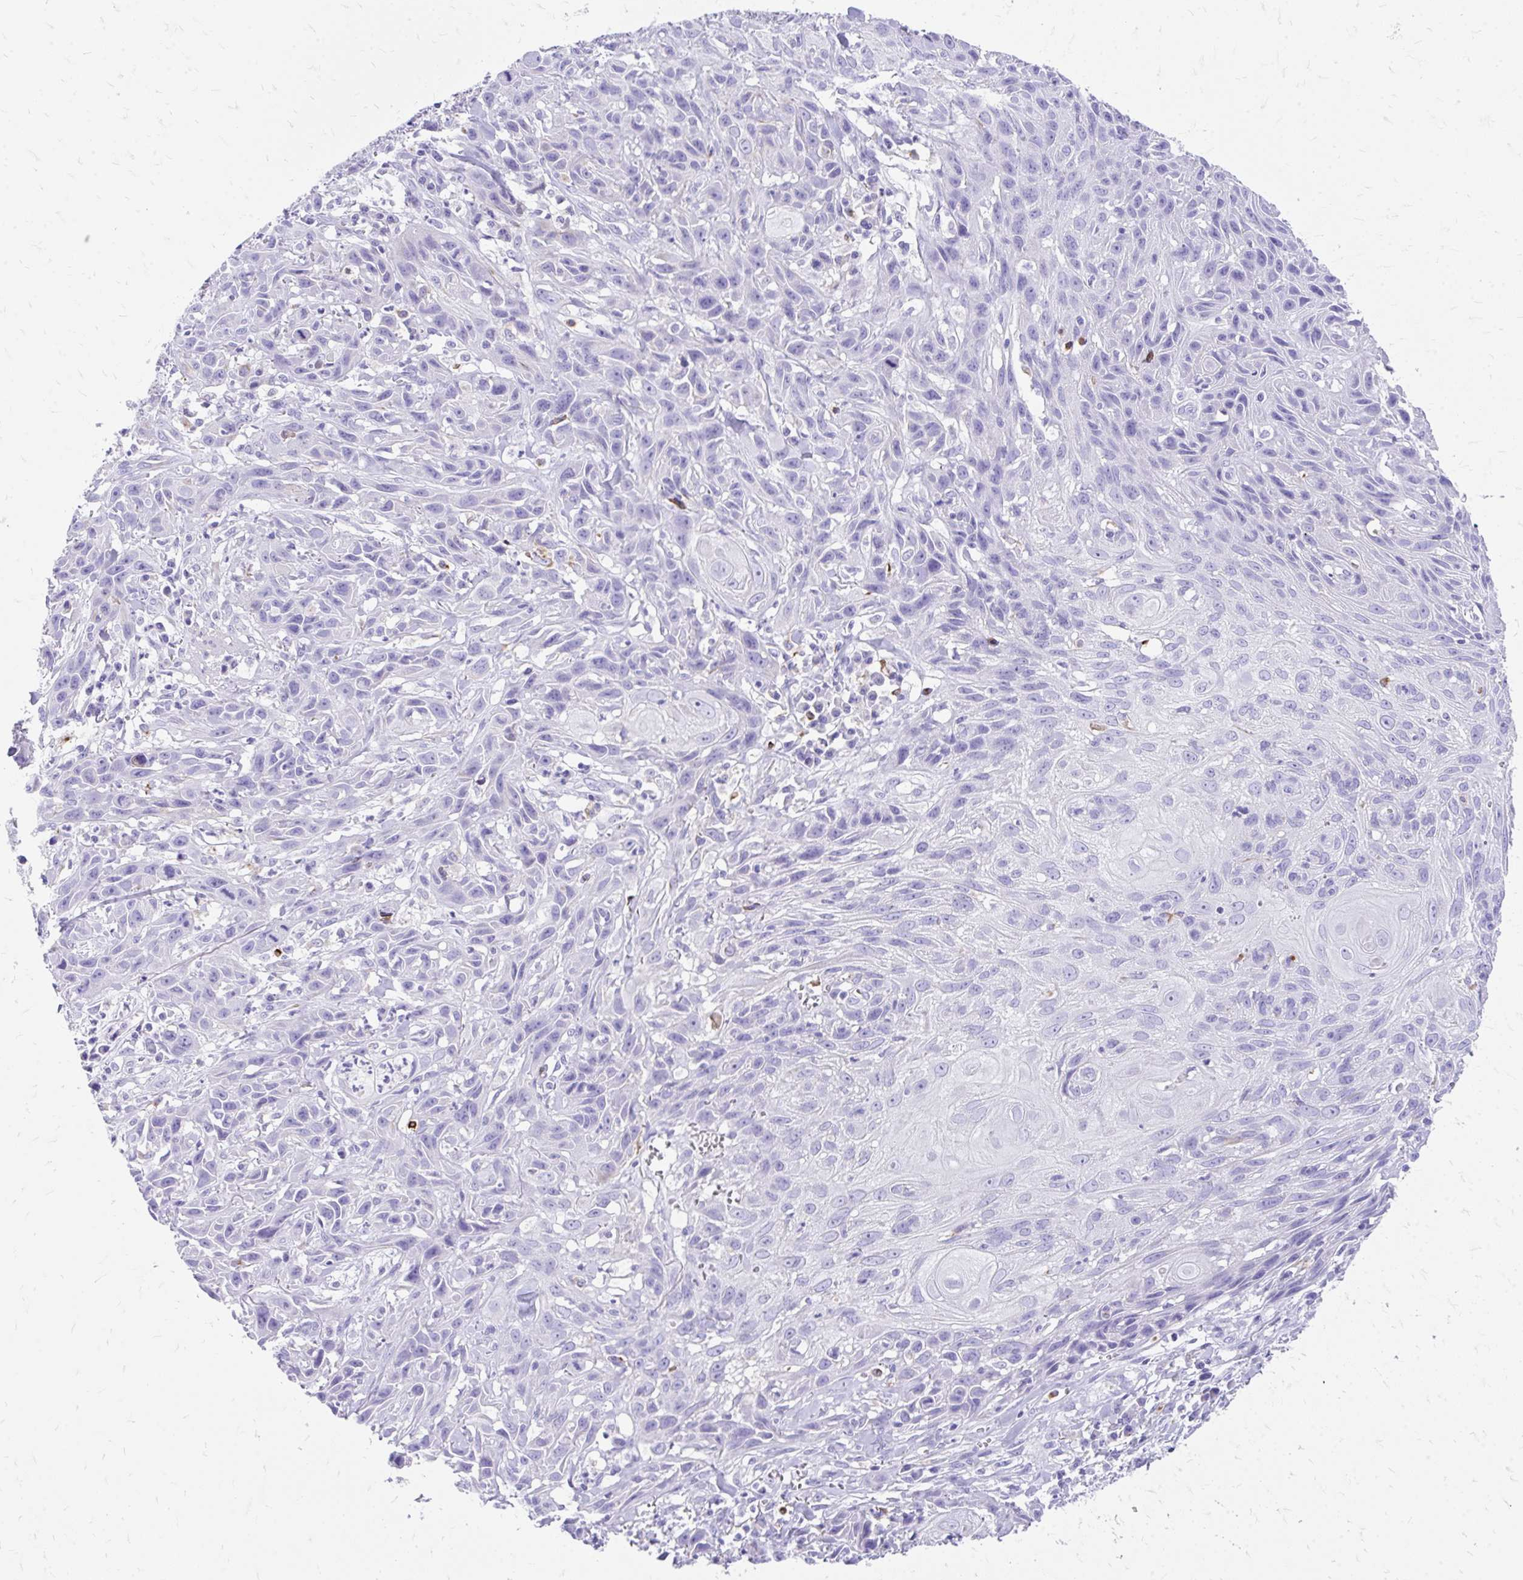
{"staining": {"intensity": "negative", "quantity": "none", "location": "none"}, "tissue": "skin cancer", "cell_type": "Tumor cells", "image_type": "cancer", "snomed": [{"axis": "morphology", "description": "Squamous cell carcinoma, NOS"}, {"axis": "topography", "description": "Skin"}, {"axis": "topography", "description": "Vulva"}], "caption": "The immunohistochemistry (IHC) photomicrograph has no significant staining in tumor cells of skin cancer (squamous cell carcinoma) tissue. (Brightfield microscopy of DAB (3,3'-diaminobenzidine) IHC at high magnification).", "gene": "ZNF699", "patient": {"sex": "female", "age": 83}}